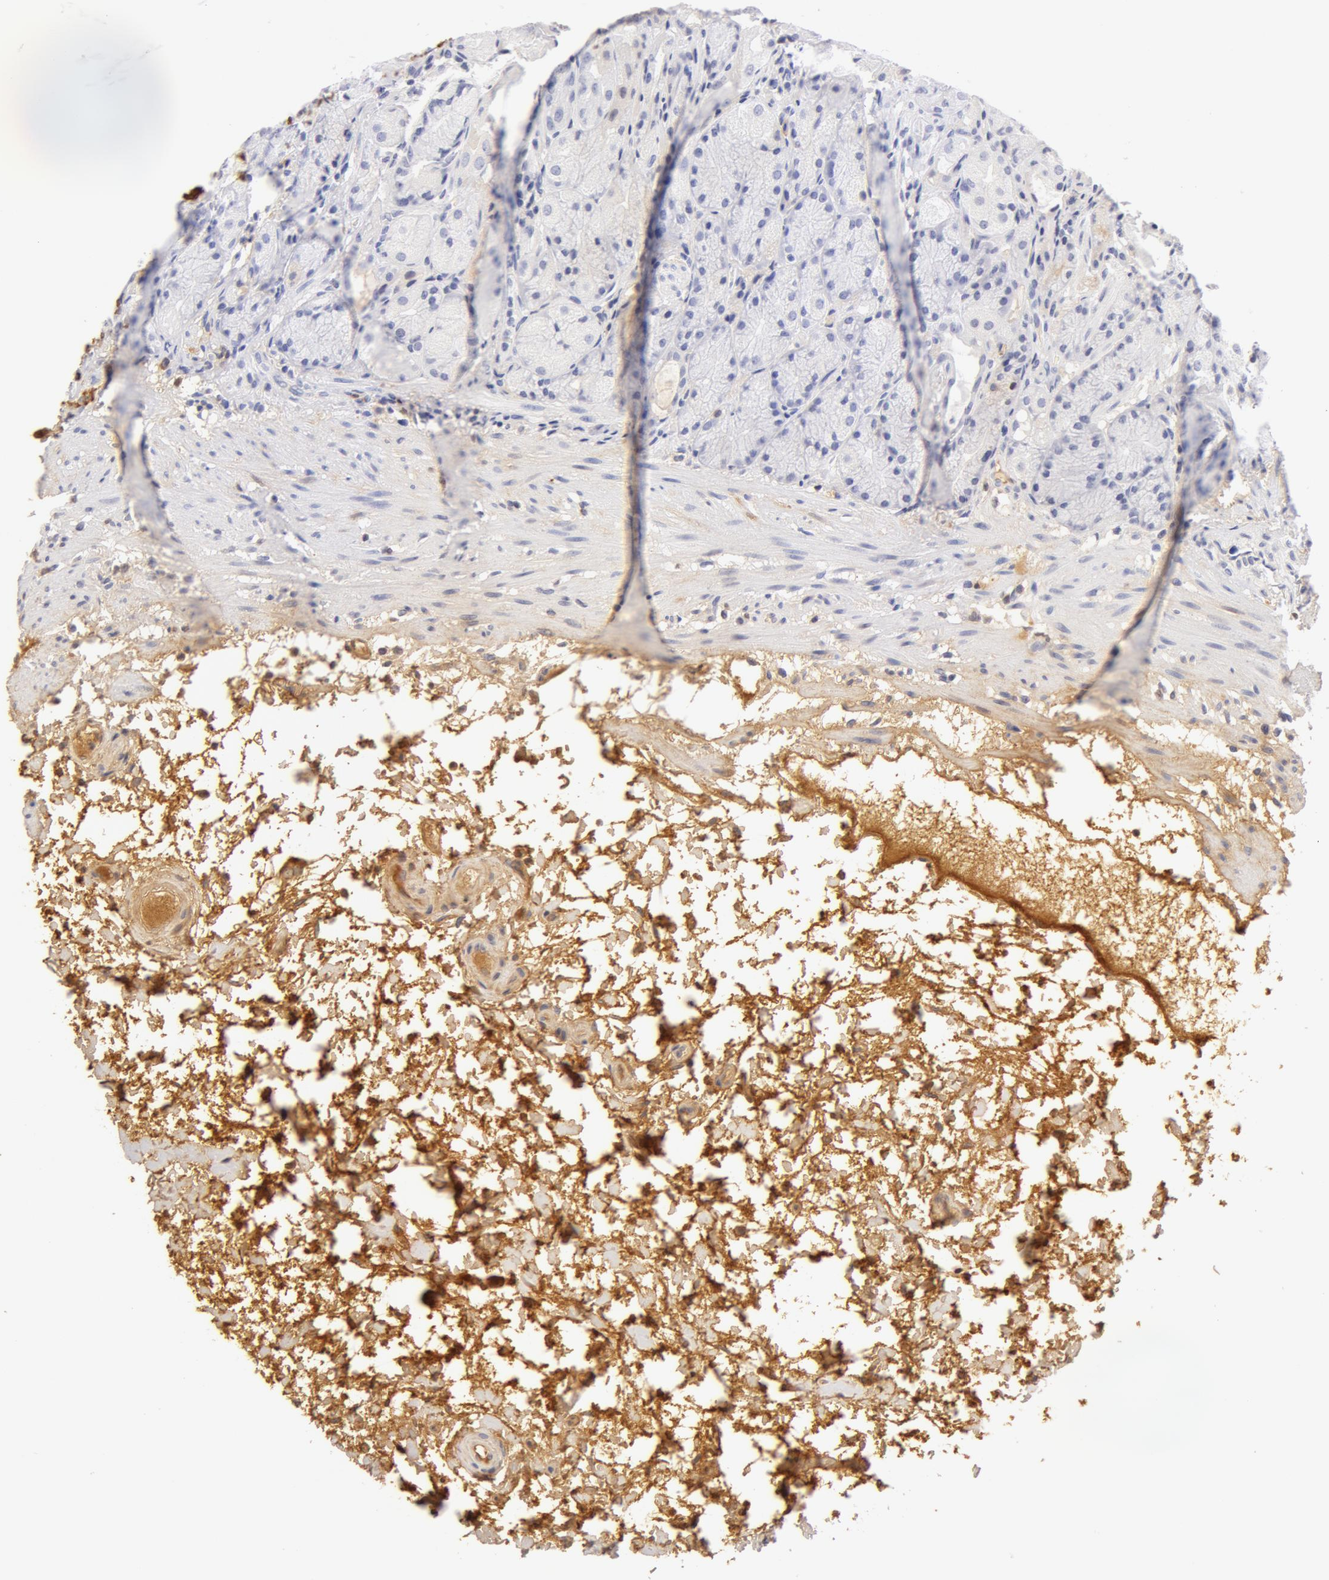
{"staining": {"intensity": "negative", "quantity": "none", "location": "none"}, "tissue": "stomach", "cell_type": "Glandular cells", "image_type": "normal", "snomed": [{"axis": "morphology", "description": "Normal tissue, NOS"}, {"axis": "topography", "description": "Stomach, upper"}], "caption": "Immunohistochemistry (IHC) photomicrograph of benign human stomach stained for a protein (brown), which displays no staining in glandular cells.", "gene": "AHSG", "patient": {"sex": "female", "age": 75}}